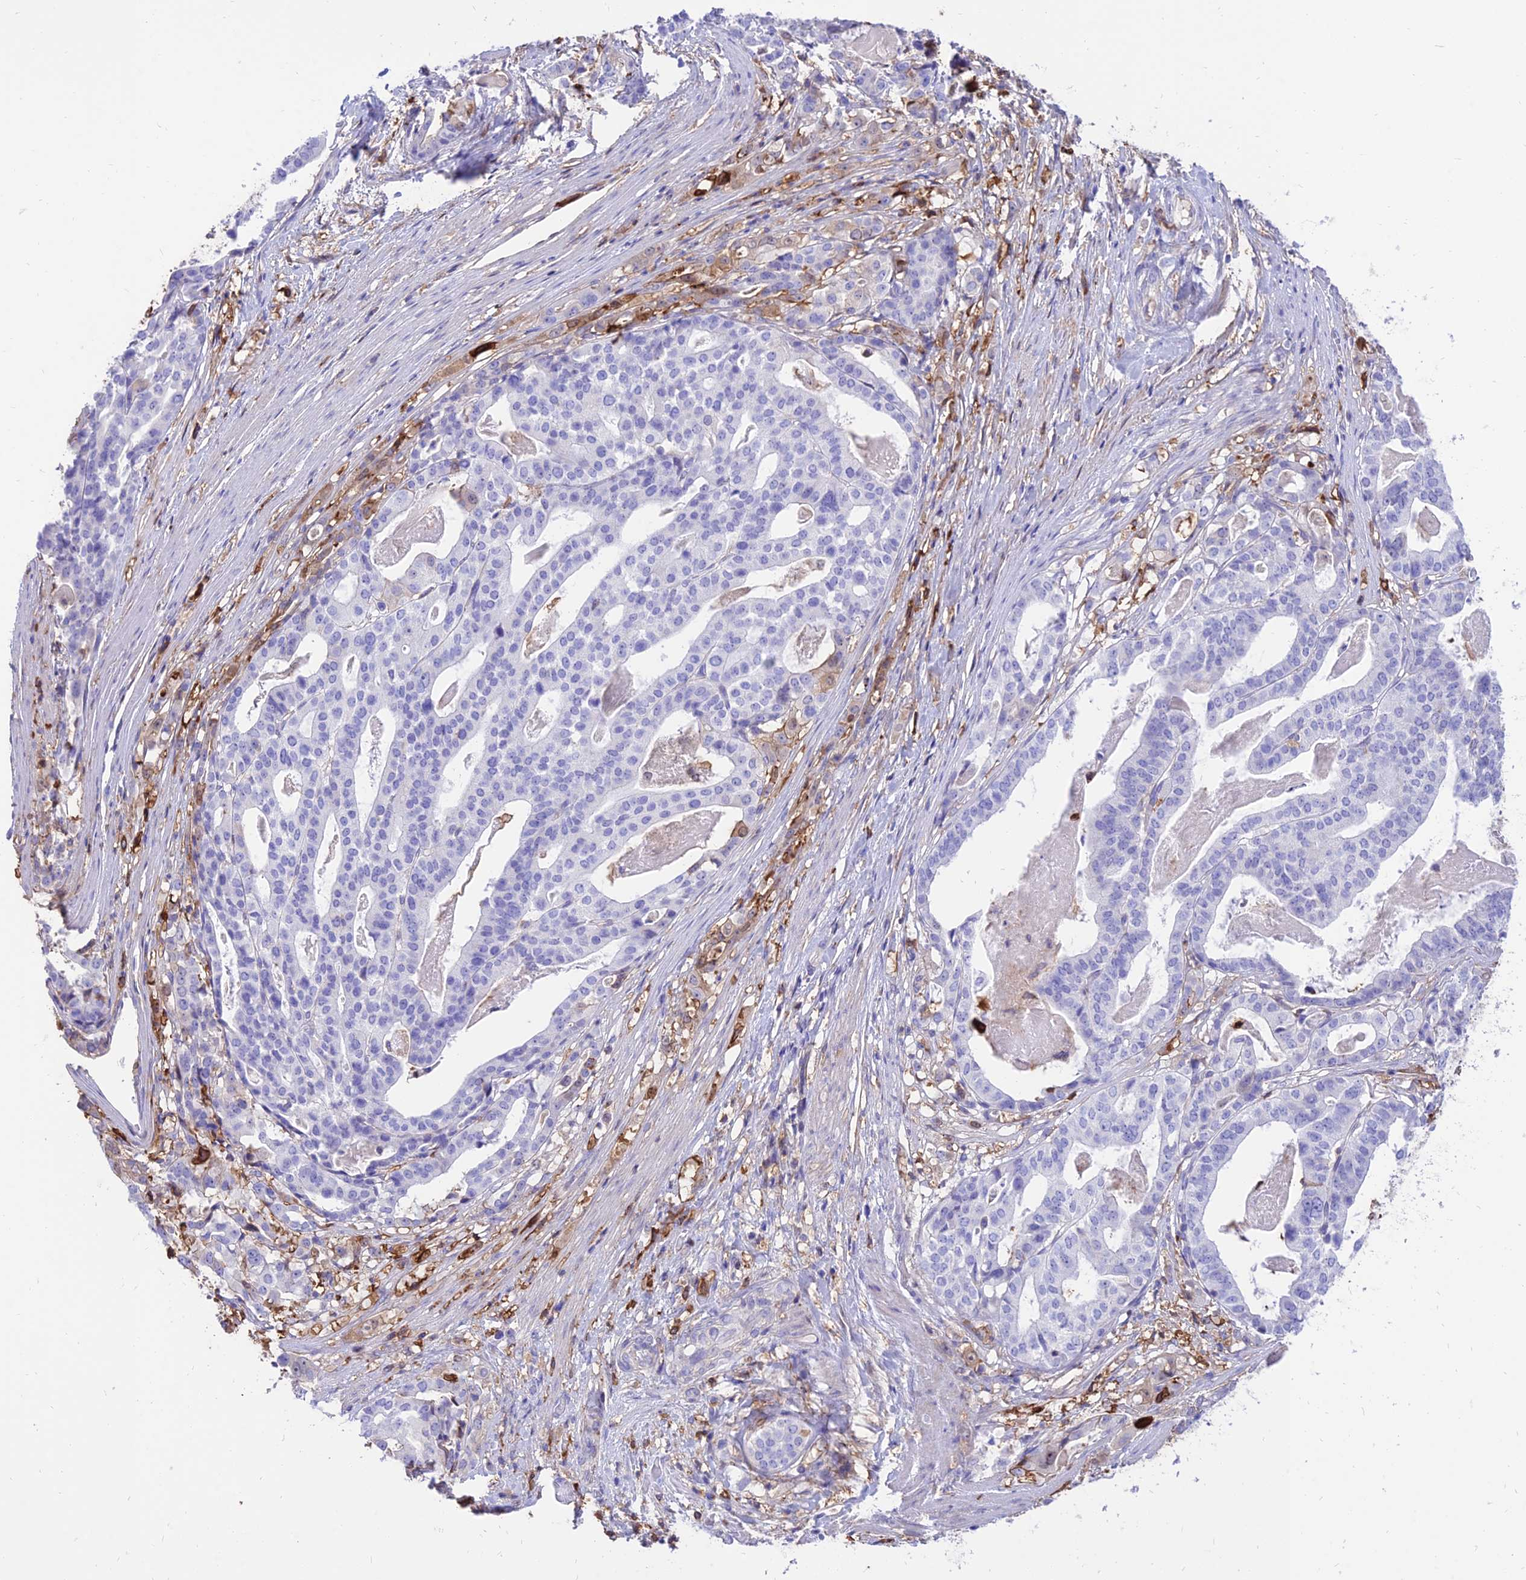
{"staining": {"intensity": "negative", "quantity": "none", "location": "none"}, "tissue": "stomach cancer", "cell_type": "Tumor cells", "image_type": "cancer", "snomed": [{"axis": "morphology", "description": "Adenocarcinoma, NOS"}, {"axis": "topography", "description": "Stomach"}], "caption": "Human stomach cancer stained for a protein using immunohistochemistry shows no staining in tumor cells.", "gene": "SREK1IP1", "patient": {"sex": "male", "age": 48}}